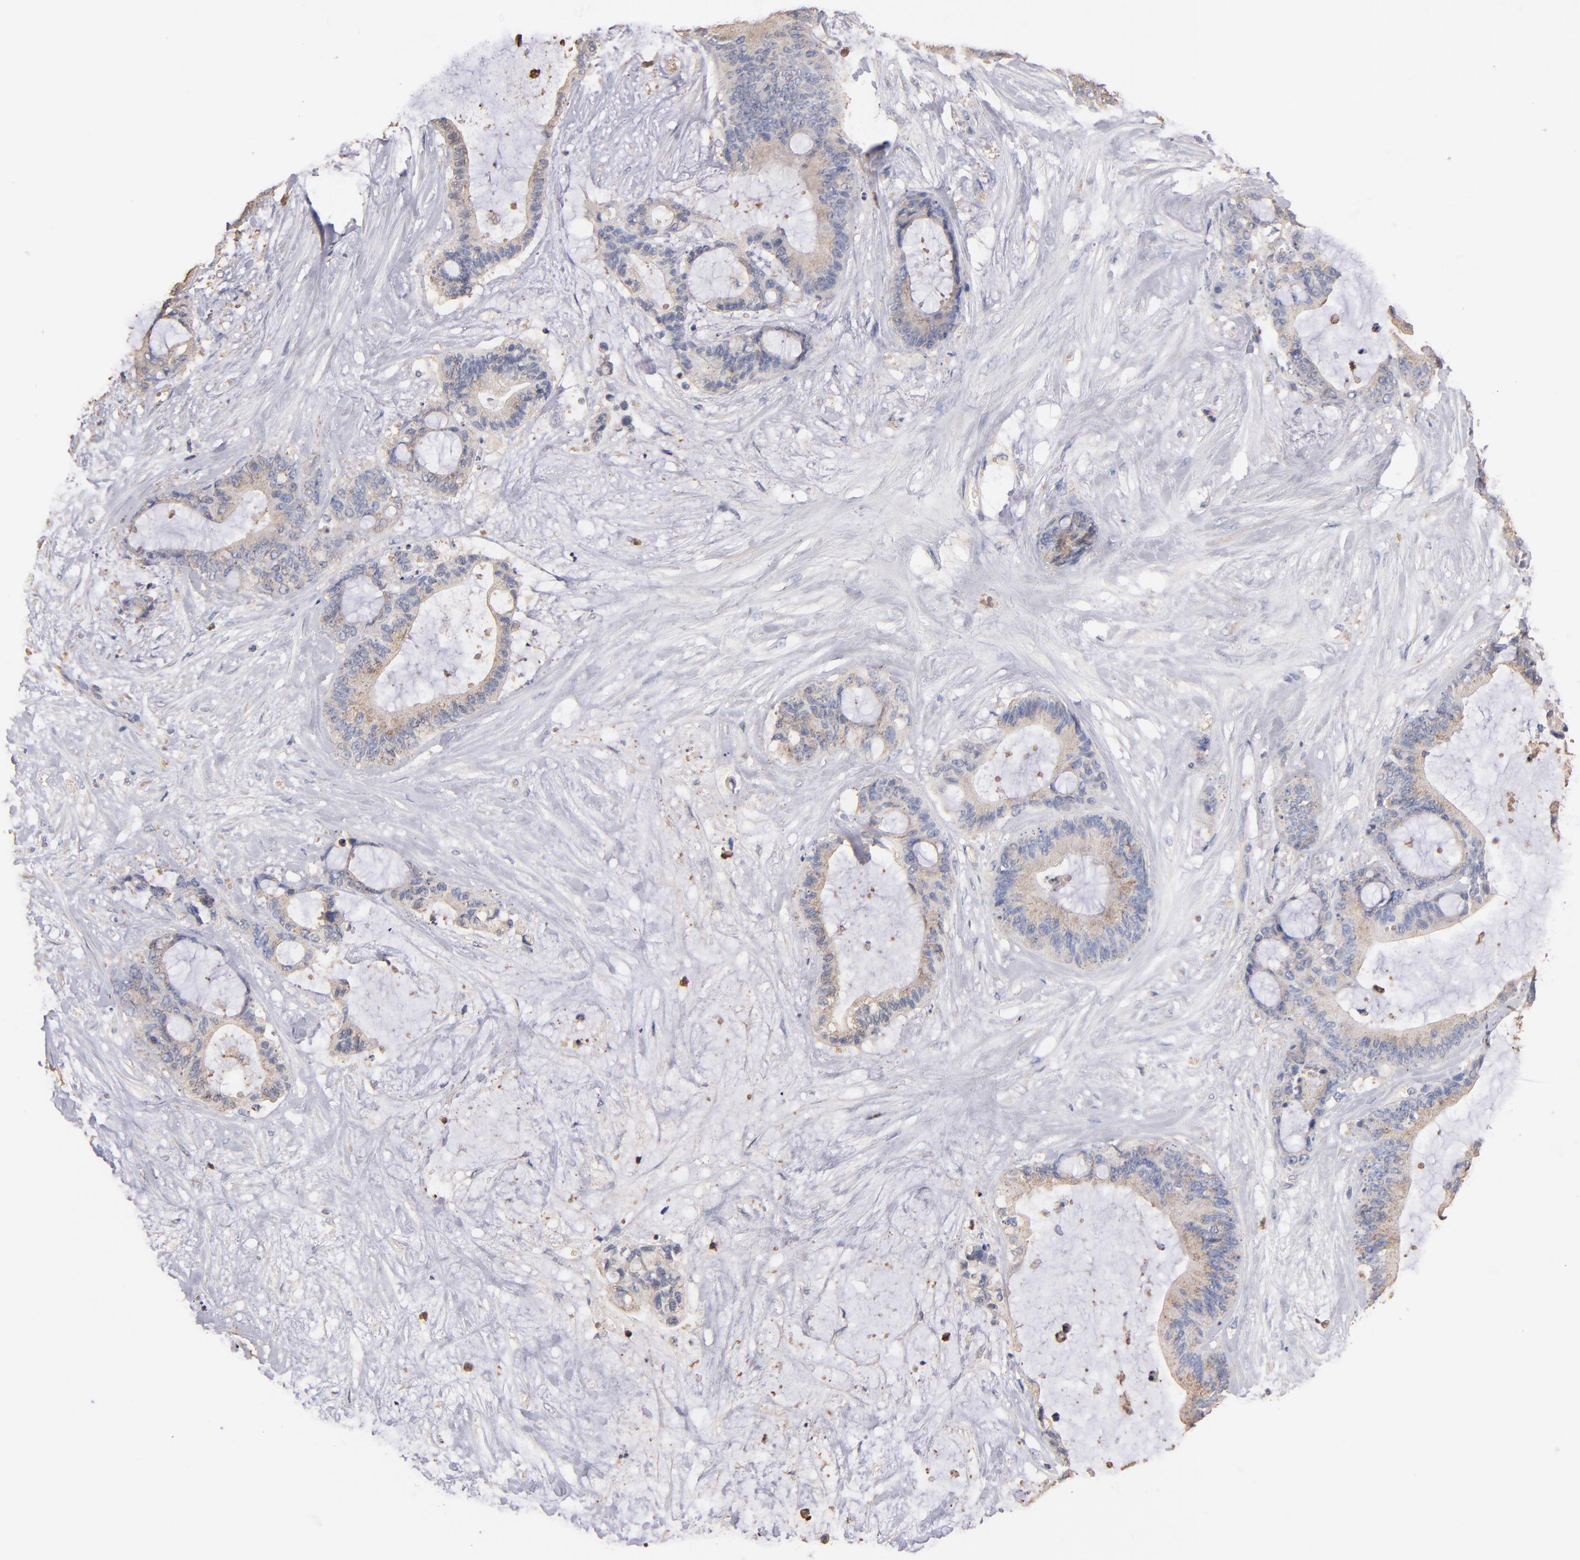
{"staining": {"intensity": "weak", "quantity": "25%-75%", "location": "cytoplasmic/membranous"}, "tissue": "liver cancer", "cell_type": "Tumor cells", "image_type": "cancer", "snomed": [{"axis": "morphology", "description": "Cholangiocarcinoma"}, {"axis": "topography", "description": "Liver"}], "caption": "Protein staining of liver cholangiocarcinoma tissue exhibits weak cytoplasmic/membranous expression in approximately 25%-75% of tumor cells. The protein of interest is stained brown, and the nuclei are stained in blue (DAB IHC with brightfield microscopy, high magnification).", "gene": "RO60", "patient": {"sex": "female", "age": 73}}